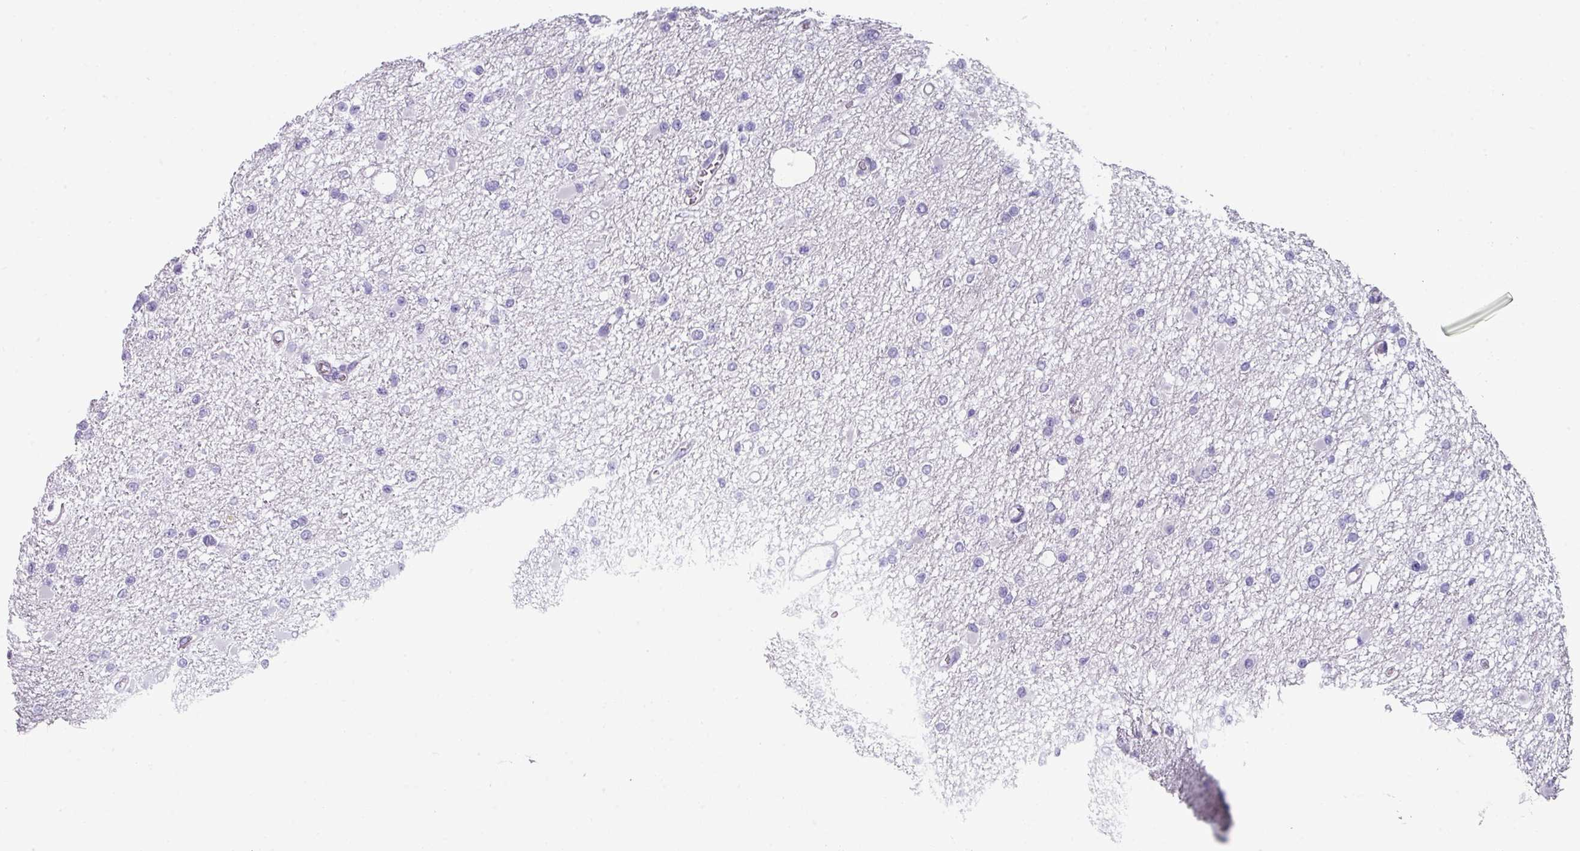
{"staining": {"intensity": "negative", "quantity": "none", "location": "none"}, "tissue": "glioma", "cell_type": "Tumor cells", "image_type": "cancer", "snomed": [{"axis": "morphology", "description": "Glioma, malignant, Low grade"}, {"axis": "topography", "description": "Brain"}], "caption": "High power microscopy micrograph of an immunohistochemistry micrograph of glioma, revealing no significant staining in tumor cells. (Brightfield microscopy of DAB (3,3'-diaminobenzidine) immunohistochemistry at high magnification).", "gene": "ANKRD29", "patient": {"sex": "female", "age": 22}}